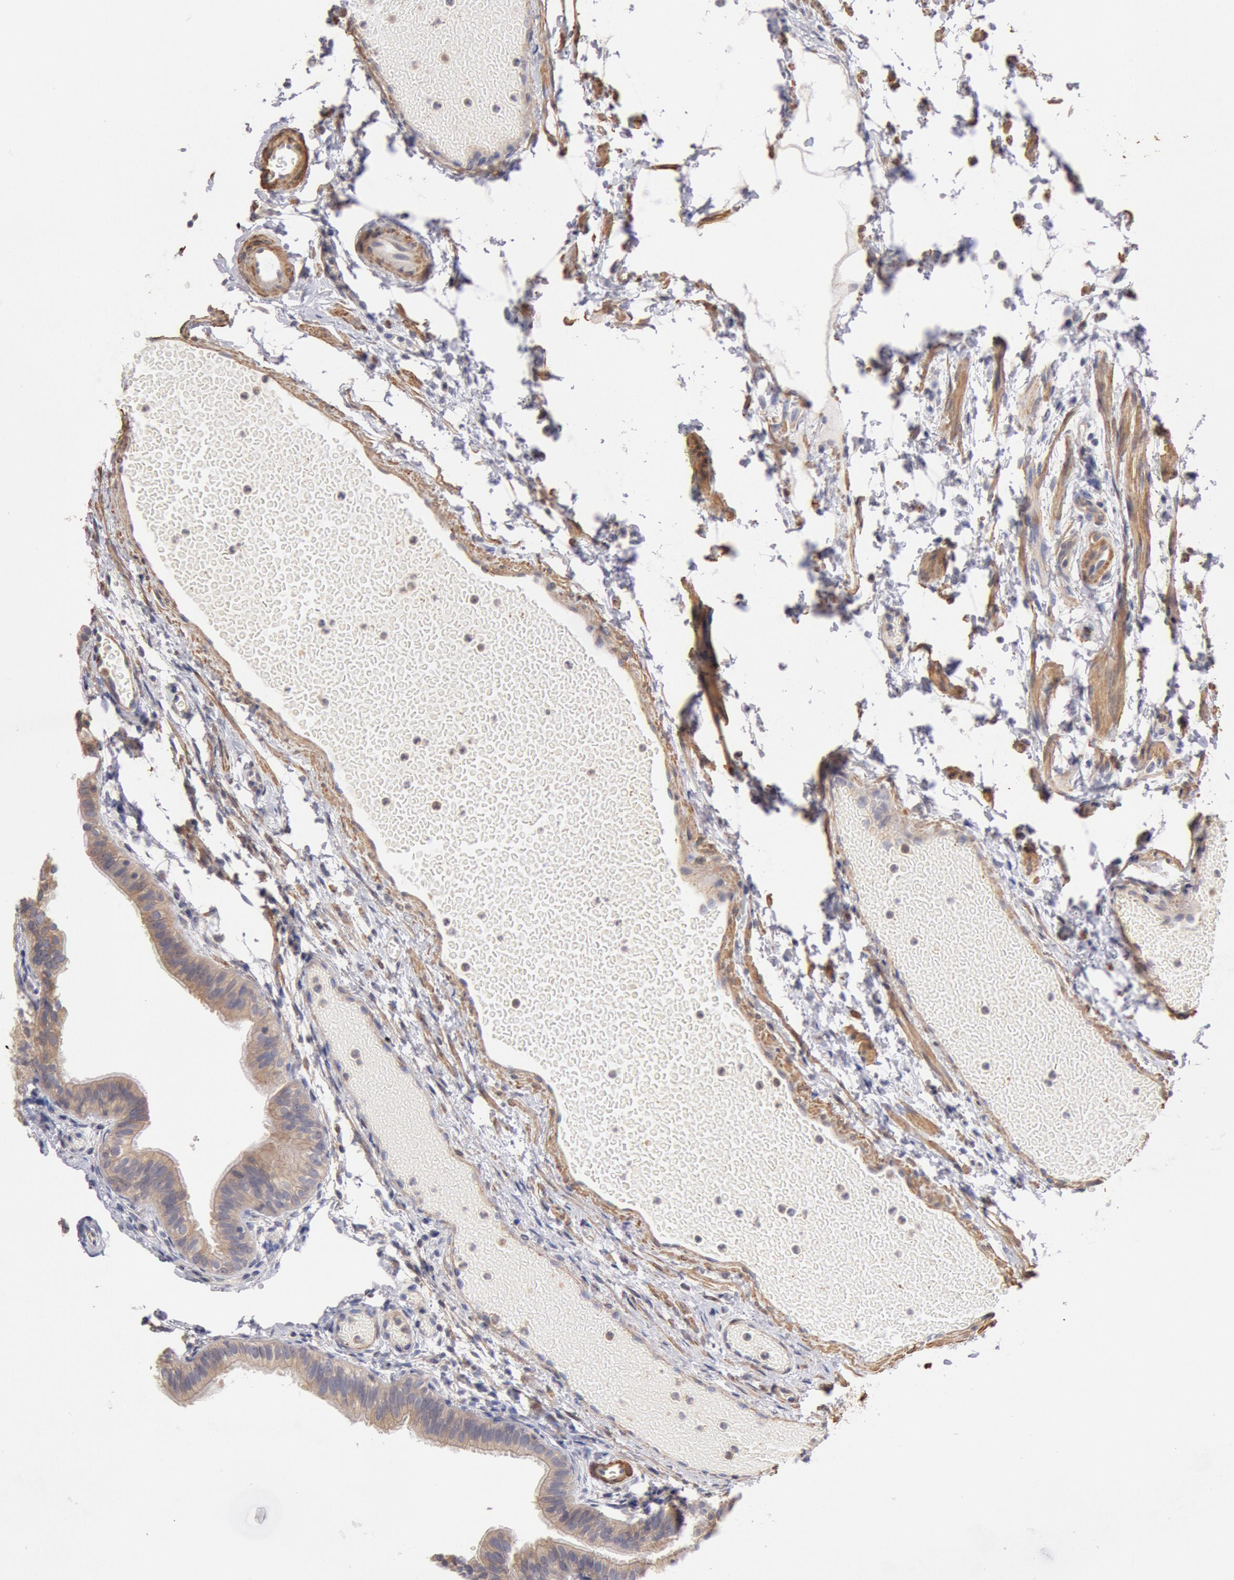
{"staining": {"intensity": "moderate", "quantity": ">75%", "location": "cytoplasmic/membranous"}, "tissue": "fallopian tube", "cell_type": "Glandular cells", "image_type": "normal", "snomed": [{"axis": "morphology", "description": "Normal tissue, NOS"}, {"axis": "morphology", "description": "Dermoid, NOS"}, {"axis": "topography", "description": "Fallopian tube"}], "caption": "The immunohistochemical stain labels moderate cytoplasmic/membranous positivity in glandular cells of normal fallopian tube.", "gene": "TMED8", "patient": {"sex": "female", "age": 33}}